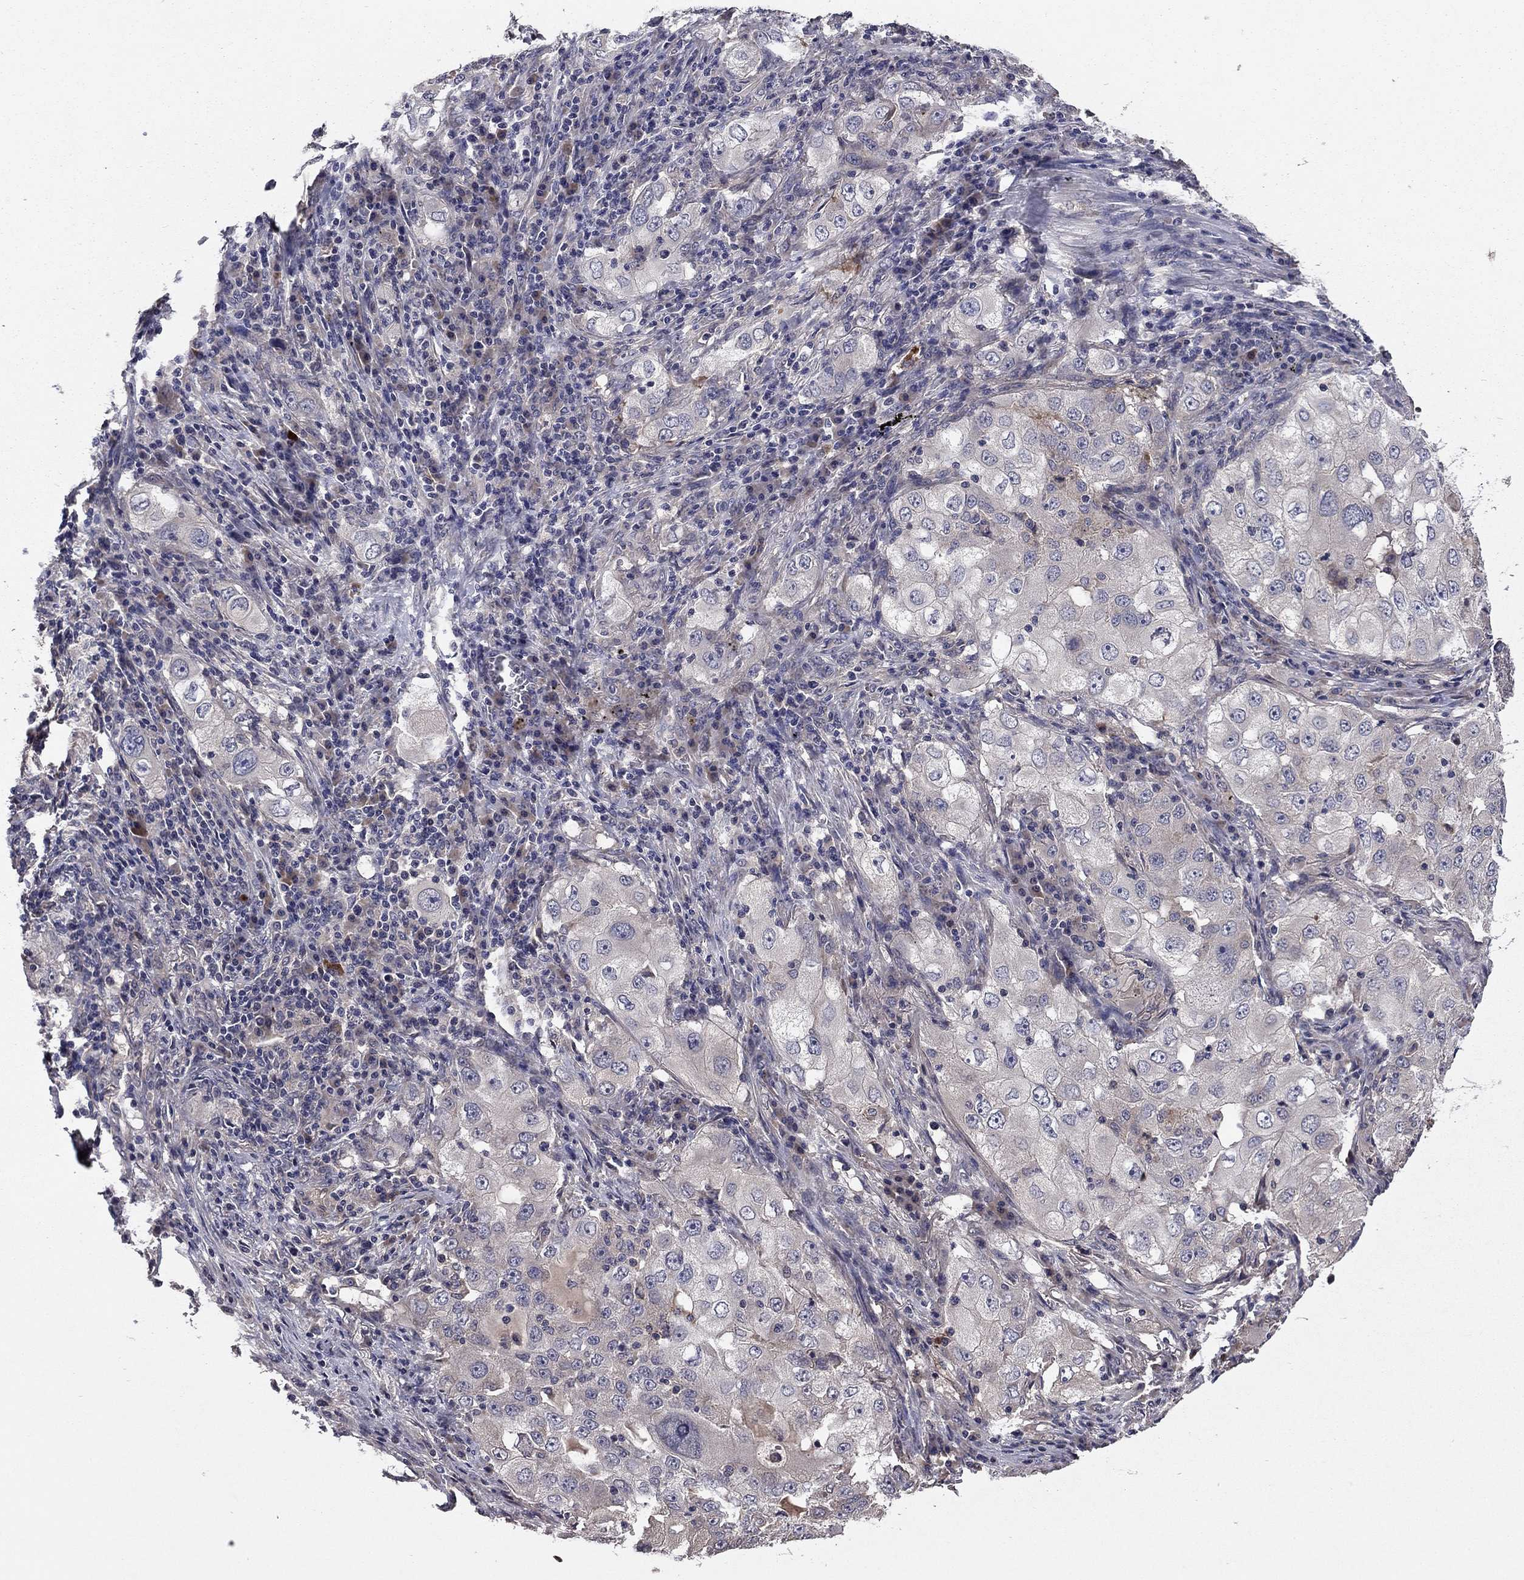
{"staining": {"intensity": "negative", "quantity": "none", "location": "none"}, "tissue": "lung cancer", "cell_type": "Tumor cells", "image_type": "cancer", "snomed": [{"axis": "morphology", "description": "Adenocarcinoma, NOS"}, {"axis": "topography", "description": "Lung"}], "caption": "Tumor cells show no significant protein staining in adenocarcinoma (lung). (DAB immunohistochemistry (IHC), high magnification).", "gene": "PROS1", "patient": {"sex": "female", "age": 61}}